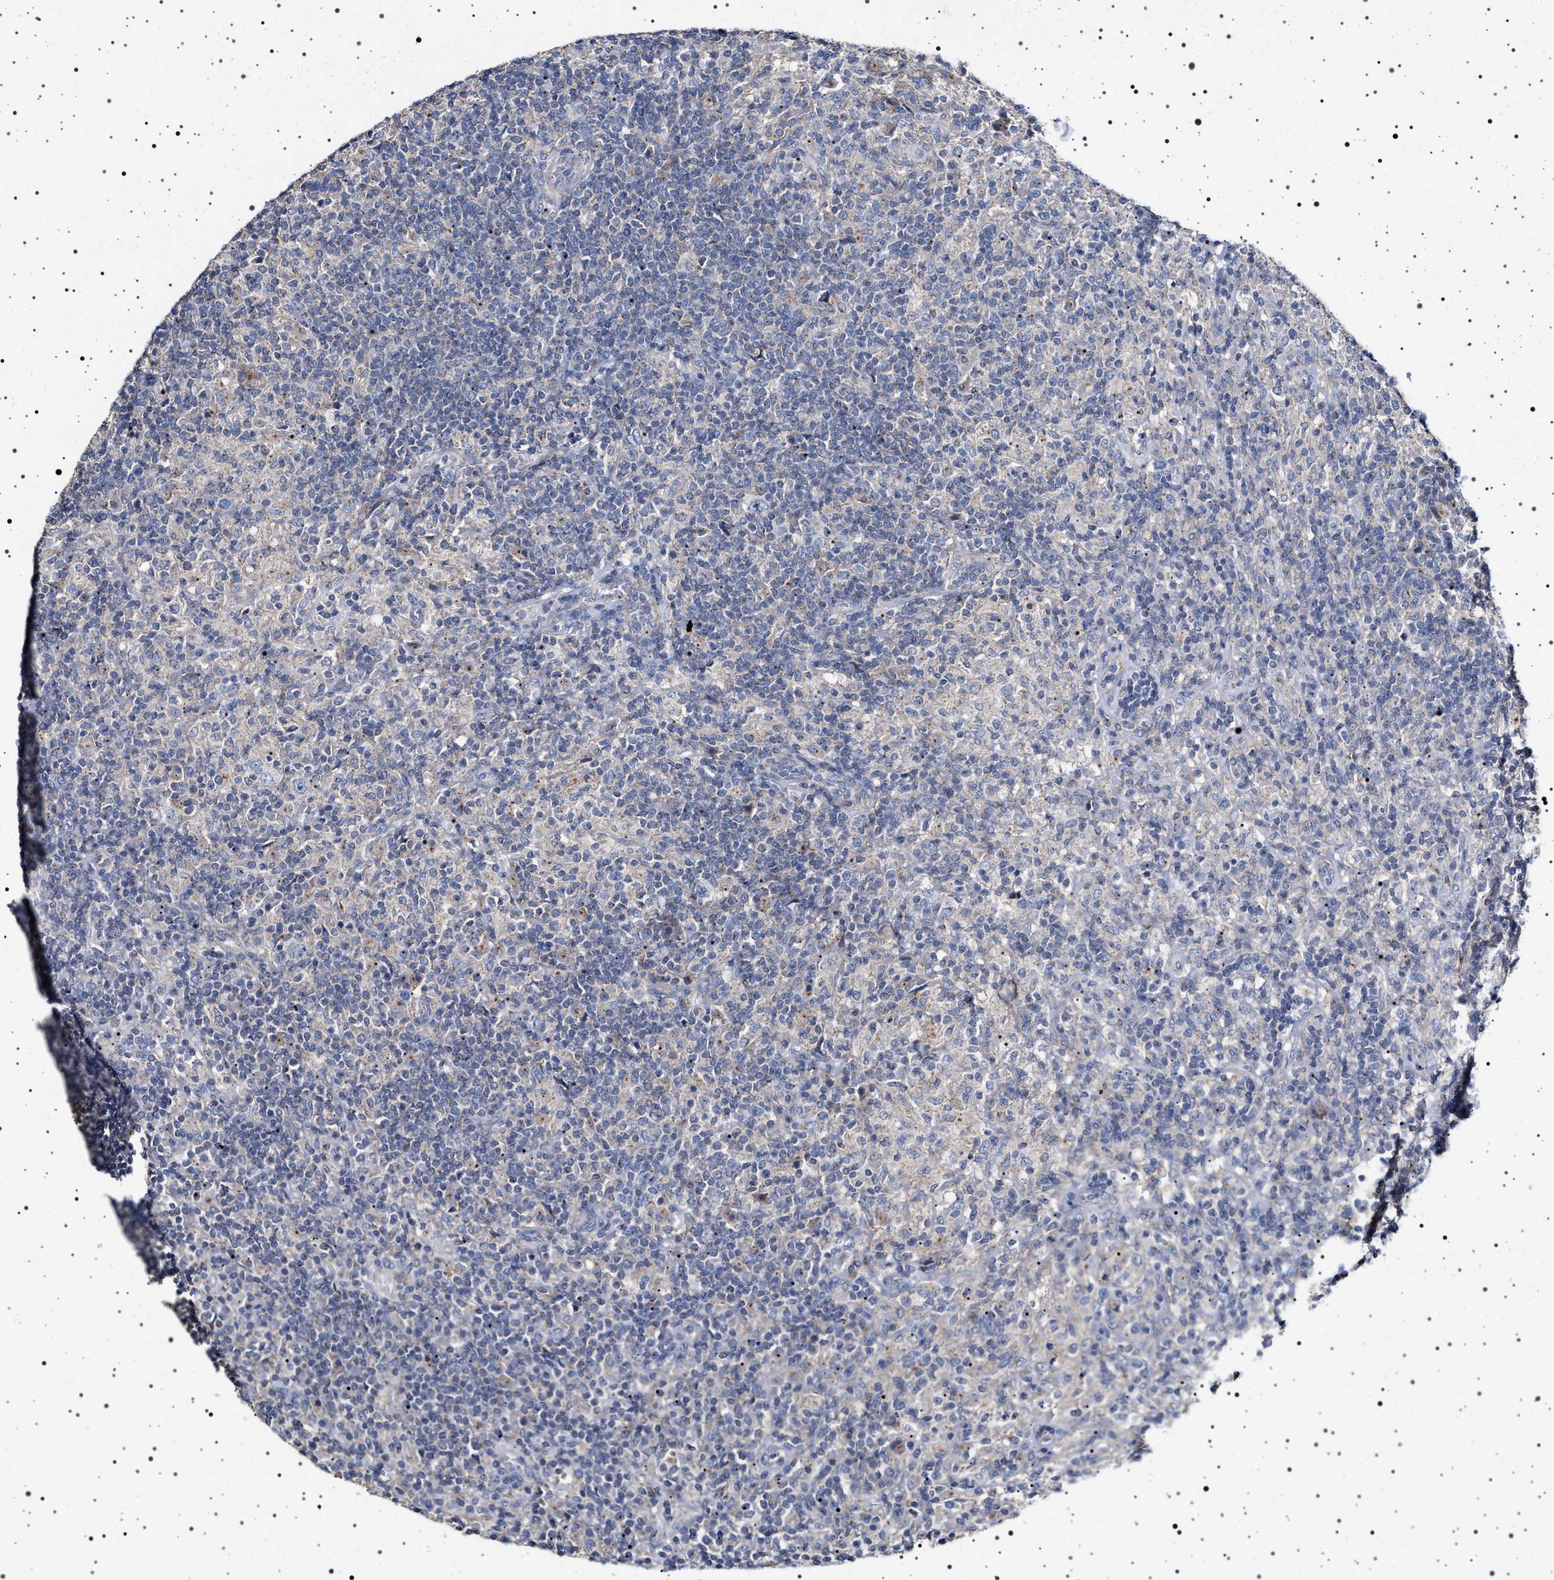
{"staining": {"intensity": "negative", "quantity": "none", "location": "none"}, "tissue": "lymphoma", "cell_type": "Tumor cells", "image_type": "cancer", "snomed": [{"axis": "morphology", "description": "Hodgkin's disease, NOS"}, {"axis": "topography", "description": "Lymph node"}], "caption": "Lymphoma was stained to show a protein in brown. There is no significant staining in tumor cells. (DAB (3,3'-diaminobenzidine) IHC visualized using brightfield microscopy, high magnification).", "gene": "NAALADL2", "patient": {"sex": "male", "age": 70}}